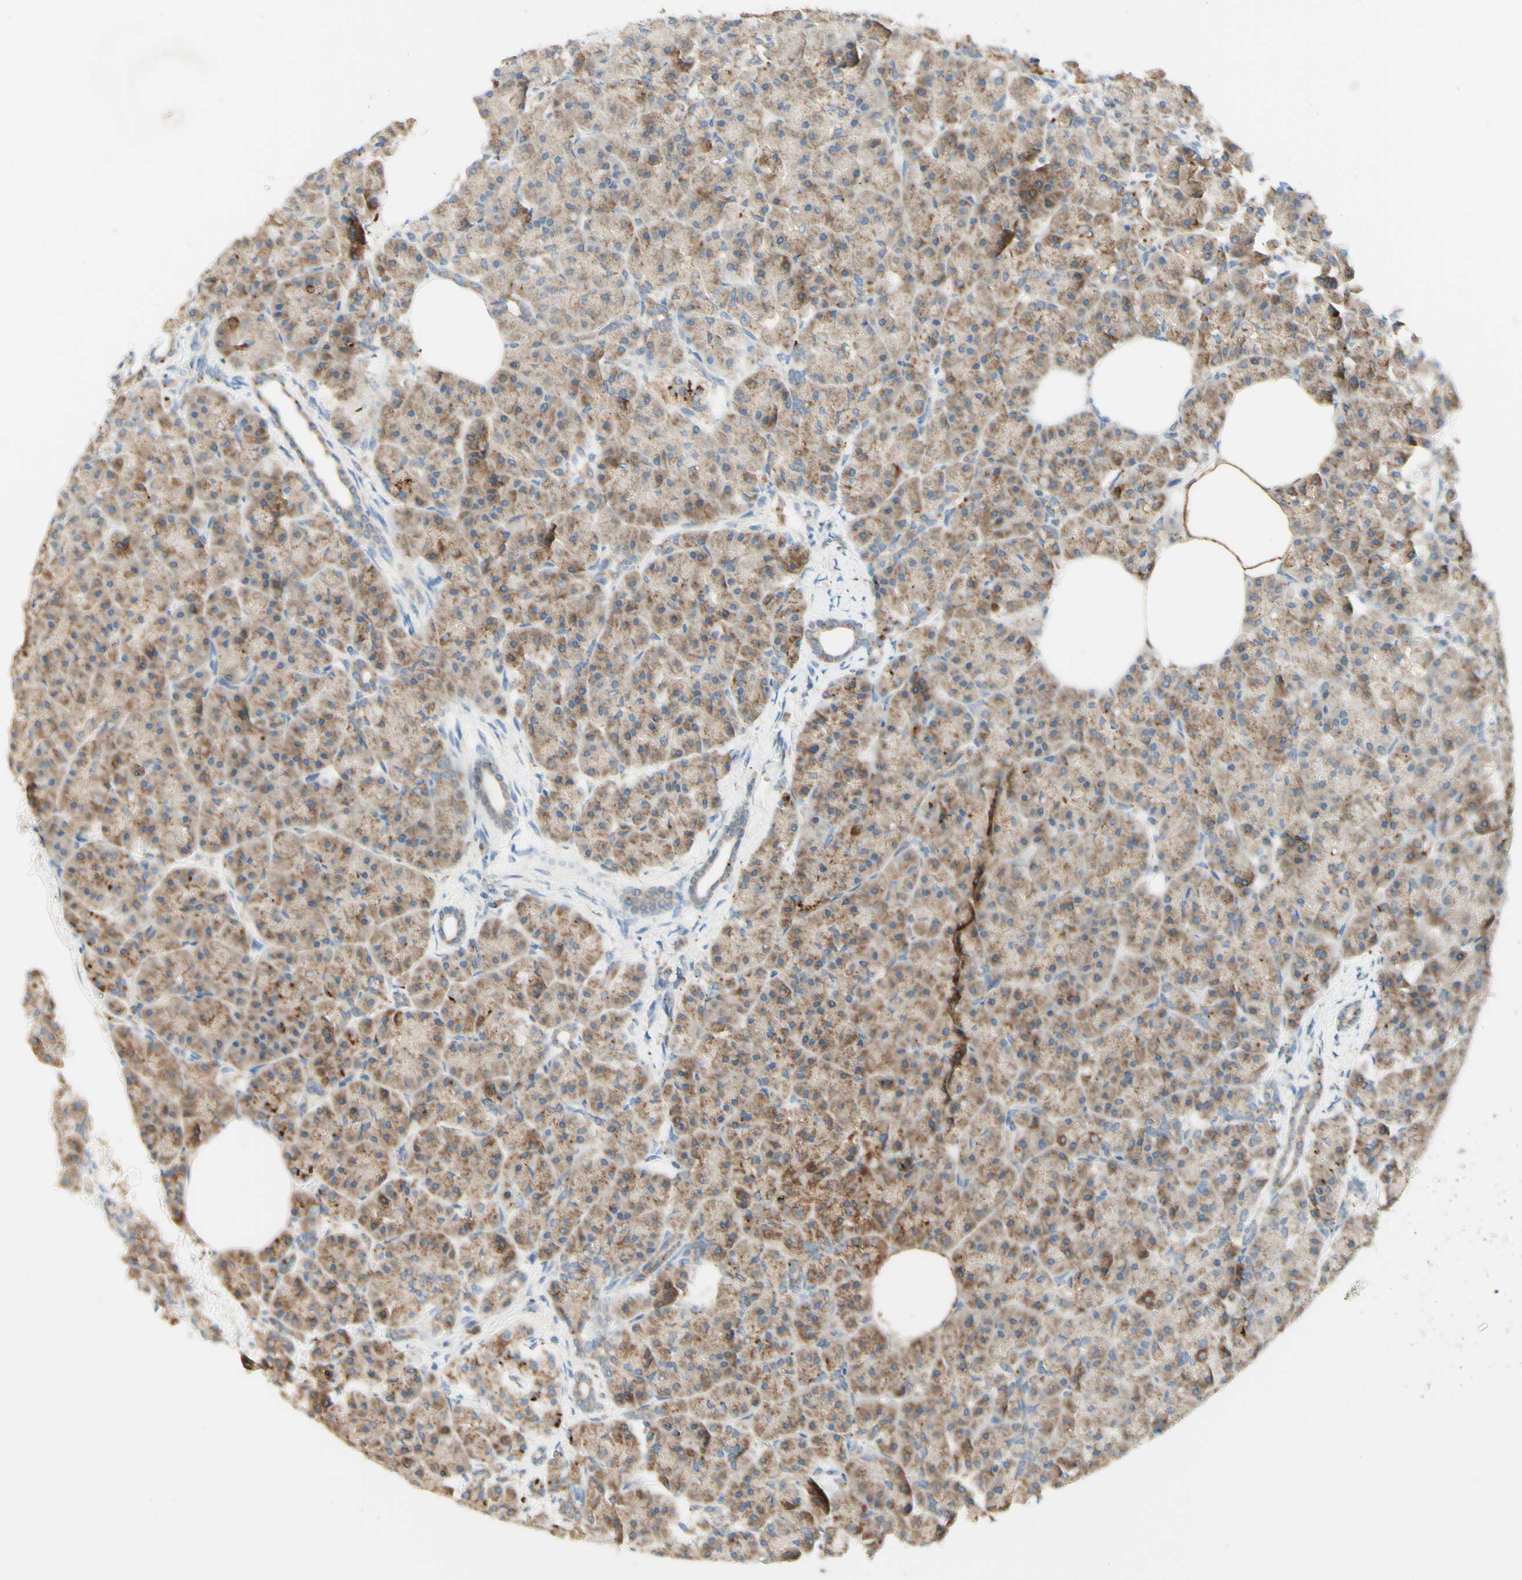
{"staining": {"intensity": "moderate", "quantity": ">75%", "location": "cytoplasmic/membranous"}, "tissue": "pancreas", "cell_type": "Exocrine glandular cells", "image_type": "normal", "snomed": [{"axis": "morphology", "description": "Normal tissue, NOS"}, {"axis": "topography", "description": "Pancreas"}], "caption": "Immunohistochemistry photomicrograph of unremarkable human pancreas stained for a protein (brown), which shows medium levels of moderate cytoplasmic/membranous expression in about >75% of exocrine glandular cells.", "gene": "ARMC10", "patient": {"sex": "female", "age": 70}}